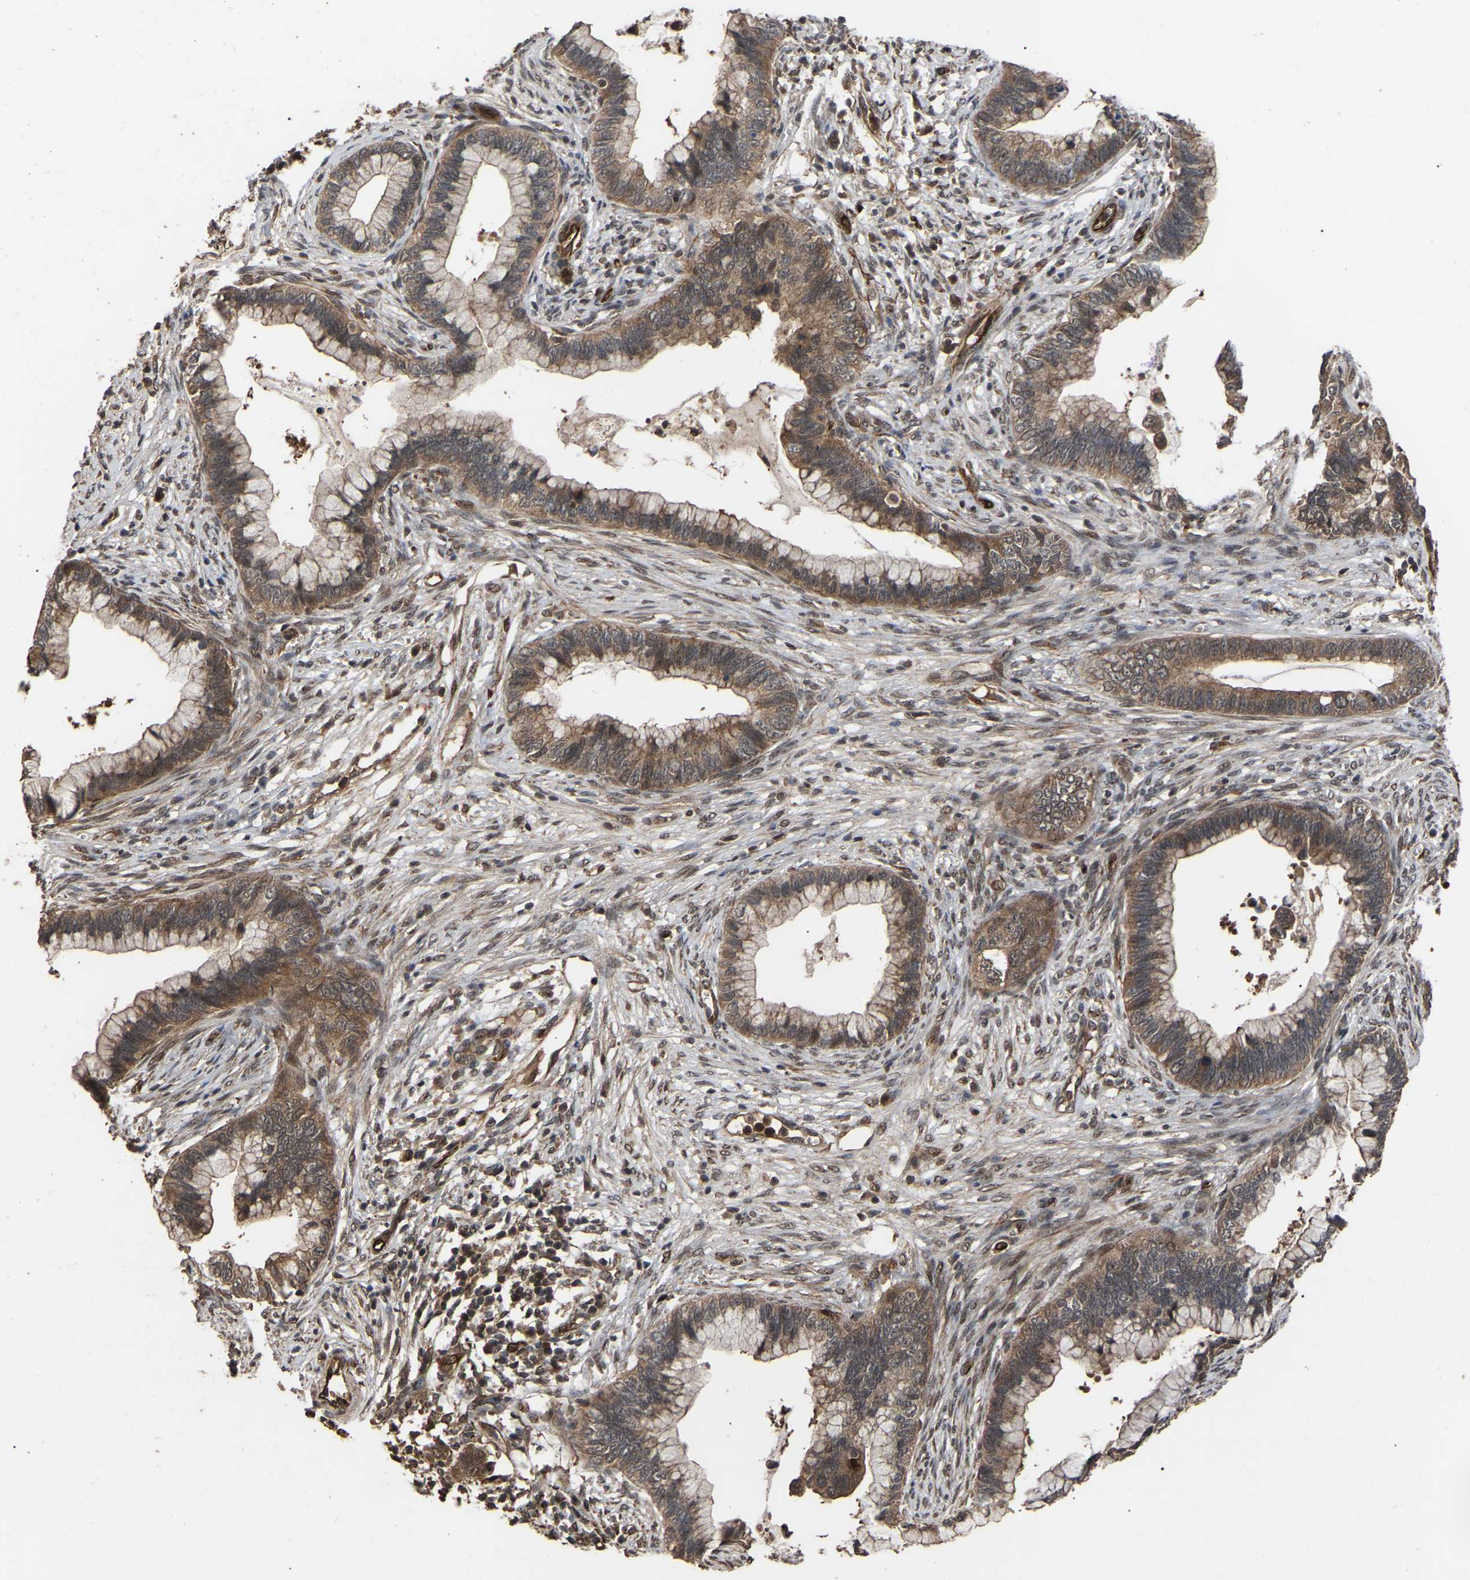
{"staining": {"intensity": "moderate", "quantity": ">75%", "location": "cytoplasmic/membranous"}, "tissue": "cervical cancer", "cell_type": "Tumor cells", "image_type": "cancer", "snomed": [{"axis": "morphology", "description": "Adenocarcinoma, NOS"}, {"axis": "topography", "description": "Cervix"}], "caption": "Protein analysis of cervical cancer (adenocarcinoma) tissue reveals moderate cytoplasmic/membranous positivity in approximately >75% of tumor cells. The staining was performed using DAB, with brown indicating positive protein expression. Nuclei are stained blue with hematoxylin.", "gene": "FAM161B", "patient": {"sex": "female", "age": 44}}